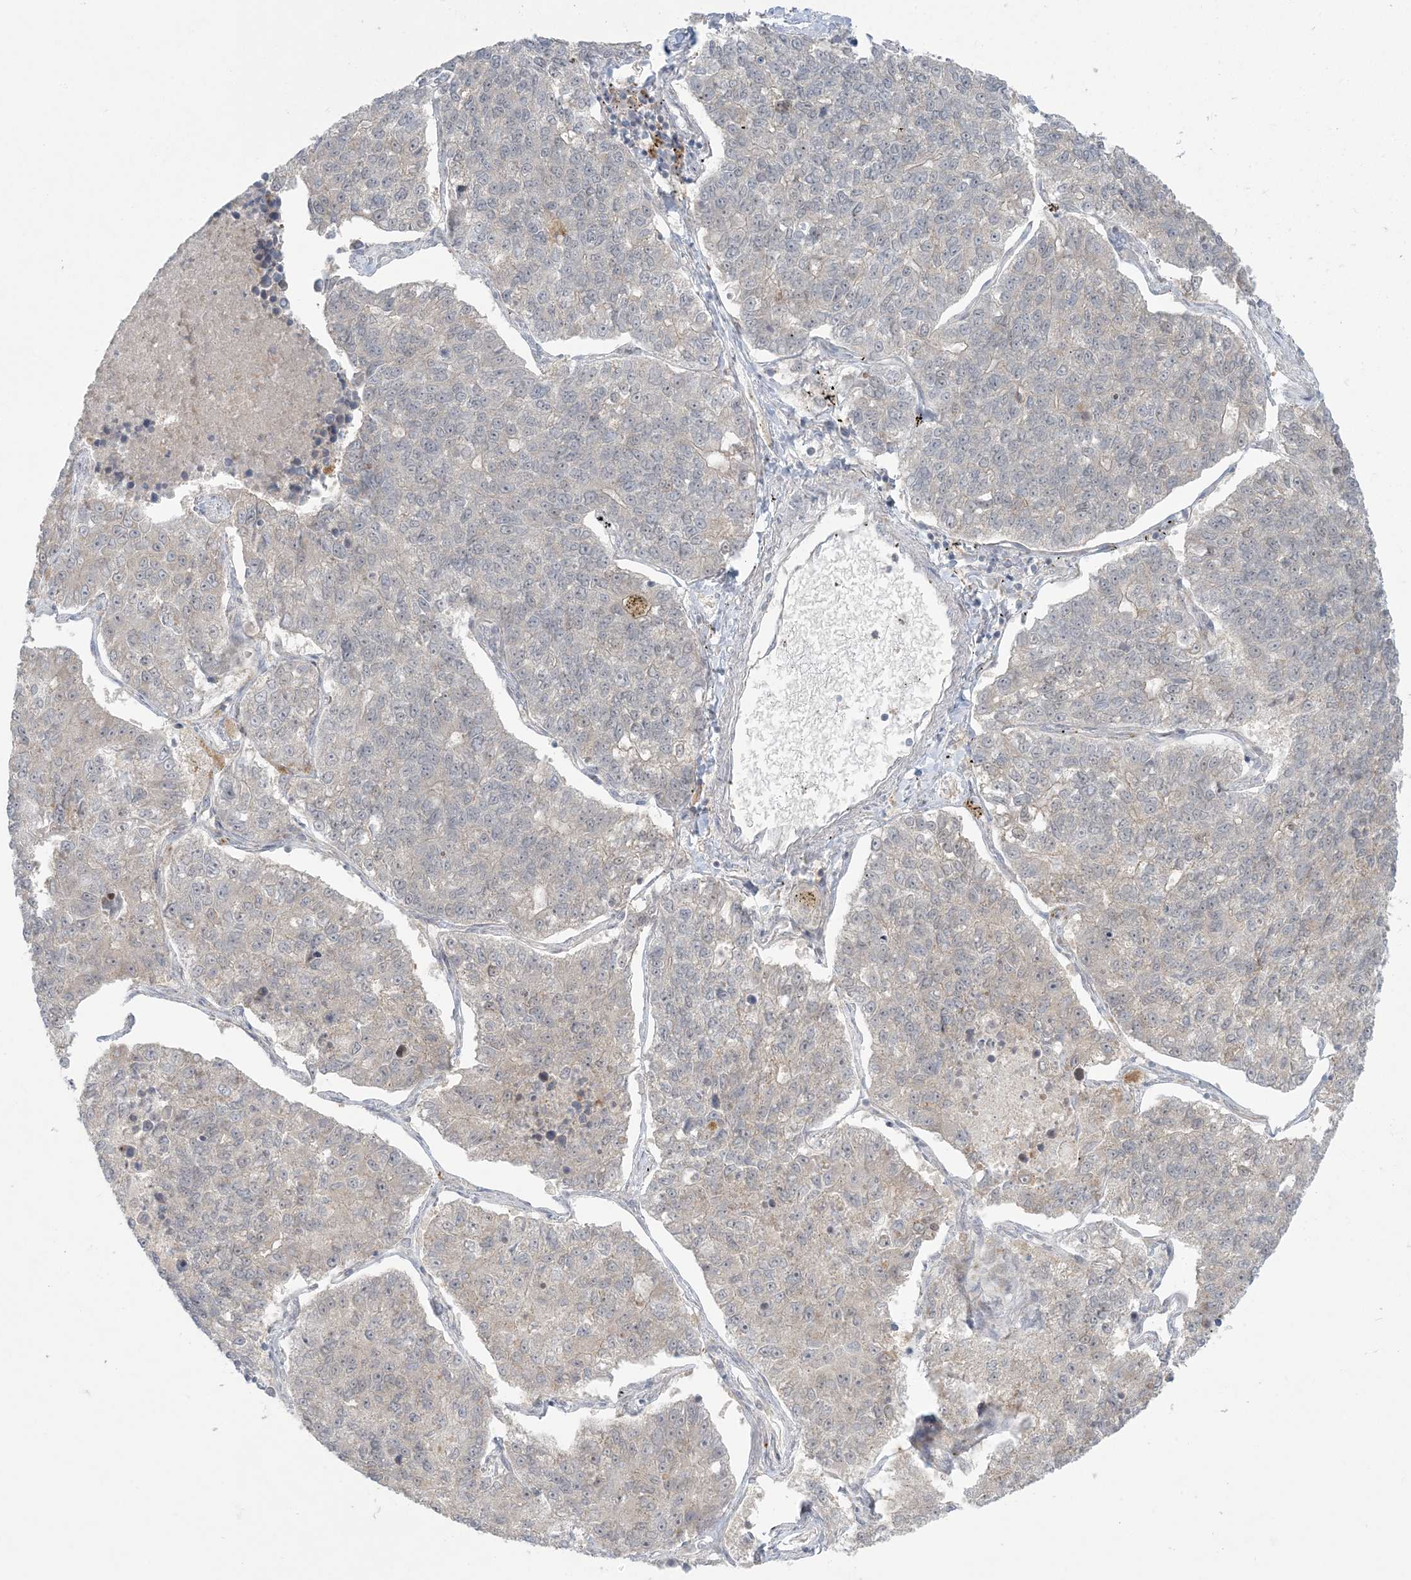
{"staining": {"intensity": "weak", "quantity": "<25%", "location": "cytoplasmic/membranous"}, "tissue": "lung cancer", "cell_type": "Tumor cells", "image_type": "cancer", "snomed": [{"axis": "morphology", "description": "Adenocarcinoma, NOS"}, {"axis": "topography", "description": "Lung"}], "caption": "This is a micrograph of IHC staining of lung cancer (adenocarcinoma), which shows no positivity in tumor cells.", "gene": "NRBP2", "patient": {"sex": "male", "age": 49}}